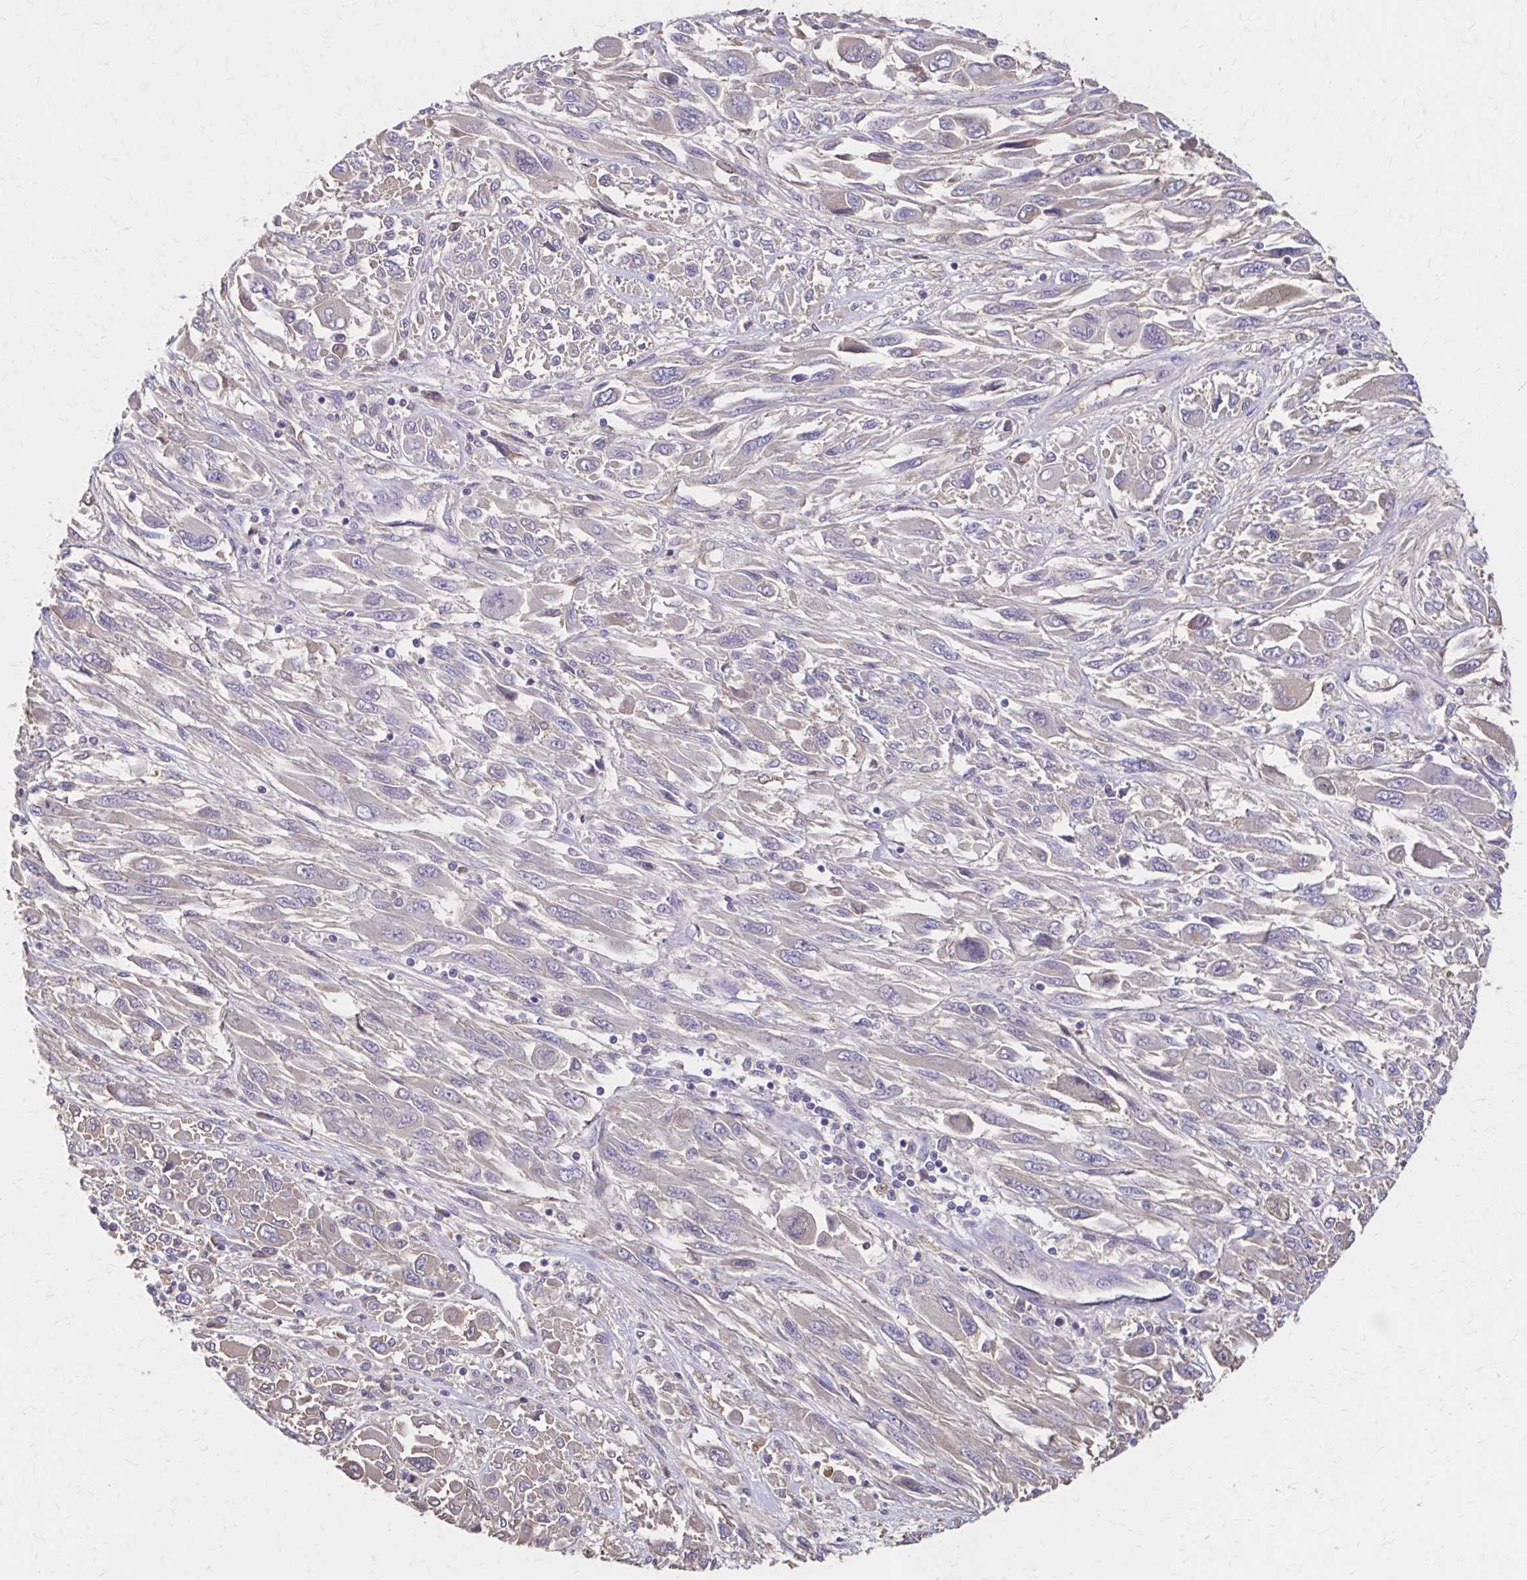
{"staining": {"intensity": "negative", "quantity": "none", "location": "none"}, "tissue": "melanoma", "cell_type": "Tumor cells", "image_type": "cancer", "snomed": [{"axis": "morphology", "description": "Malignant melanoma, NOS"}, {"axis": "topography", "description": "Skin"}], "caption": "Immunohistochemistry (IHC) image of neoplastic tissue: malignant melanoma stained with DAB displays no significant protein staining in tumor cells. (DAB (3,3'-diaminobenzidine) immunohistochemistry (IHC), high magnification).", "gene": "HMGCS2", "patient": {"sex": "female", "age": 91}}